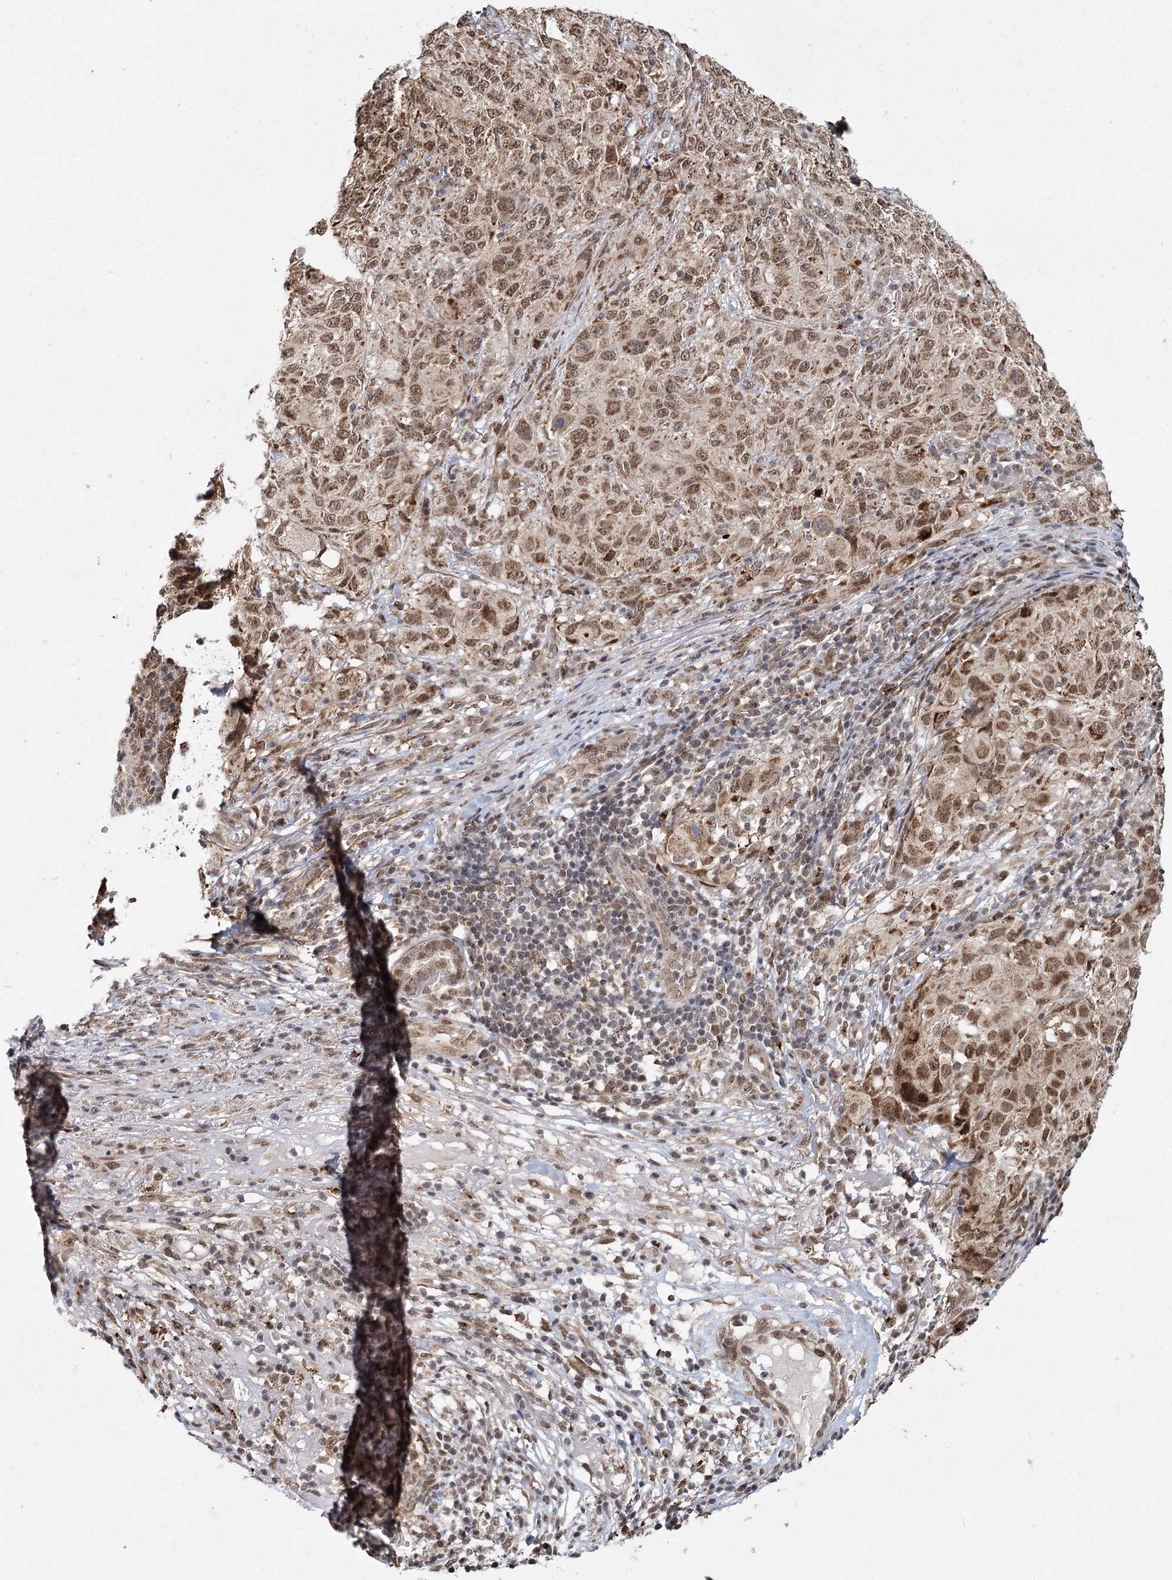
{"staining": {"intensity": "moderate", "quantity": ">75%", "location": "cytoplasmic/membranous,nuclear"}, "tissue": "melanoma", "cell_type": "Tumor cells", "image_type": "cancer", "snomed": [{"axis": "morphology", "description": "Necrosis, NOS"}, {"axis": "morphology", "description": "Malignant melanoma, NOS"}, {"axis": "topography", "description": "Skin"}], "caption": "A histopathology image of malignant melanoma stained for a protein shows moderate cytoplasmic/membranous and nuclear brown staining in tumor cells.", "gene": "ZCCHC24", "patient": {"sex": "female", "age": 87}}